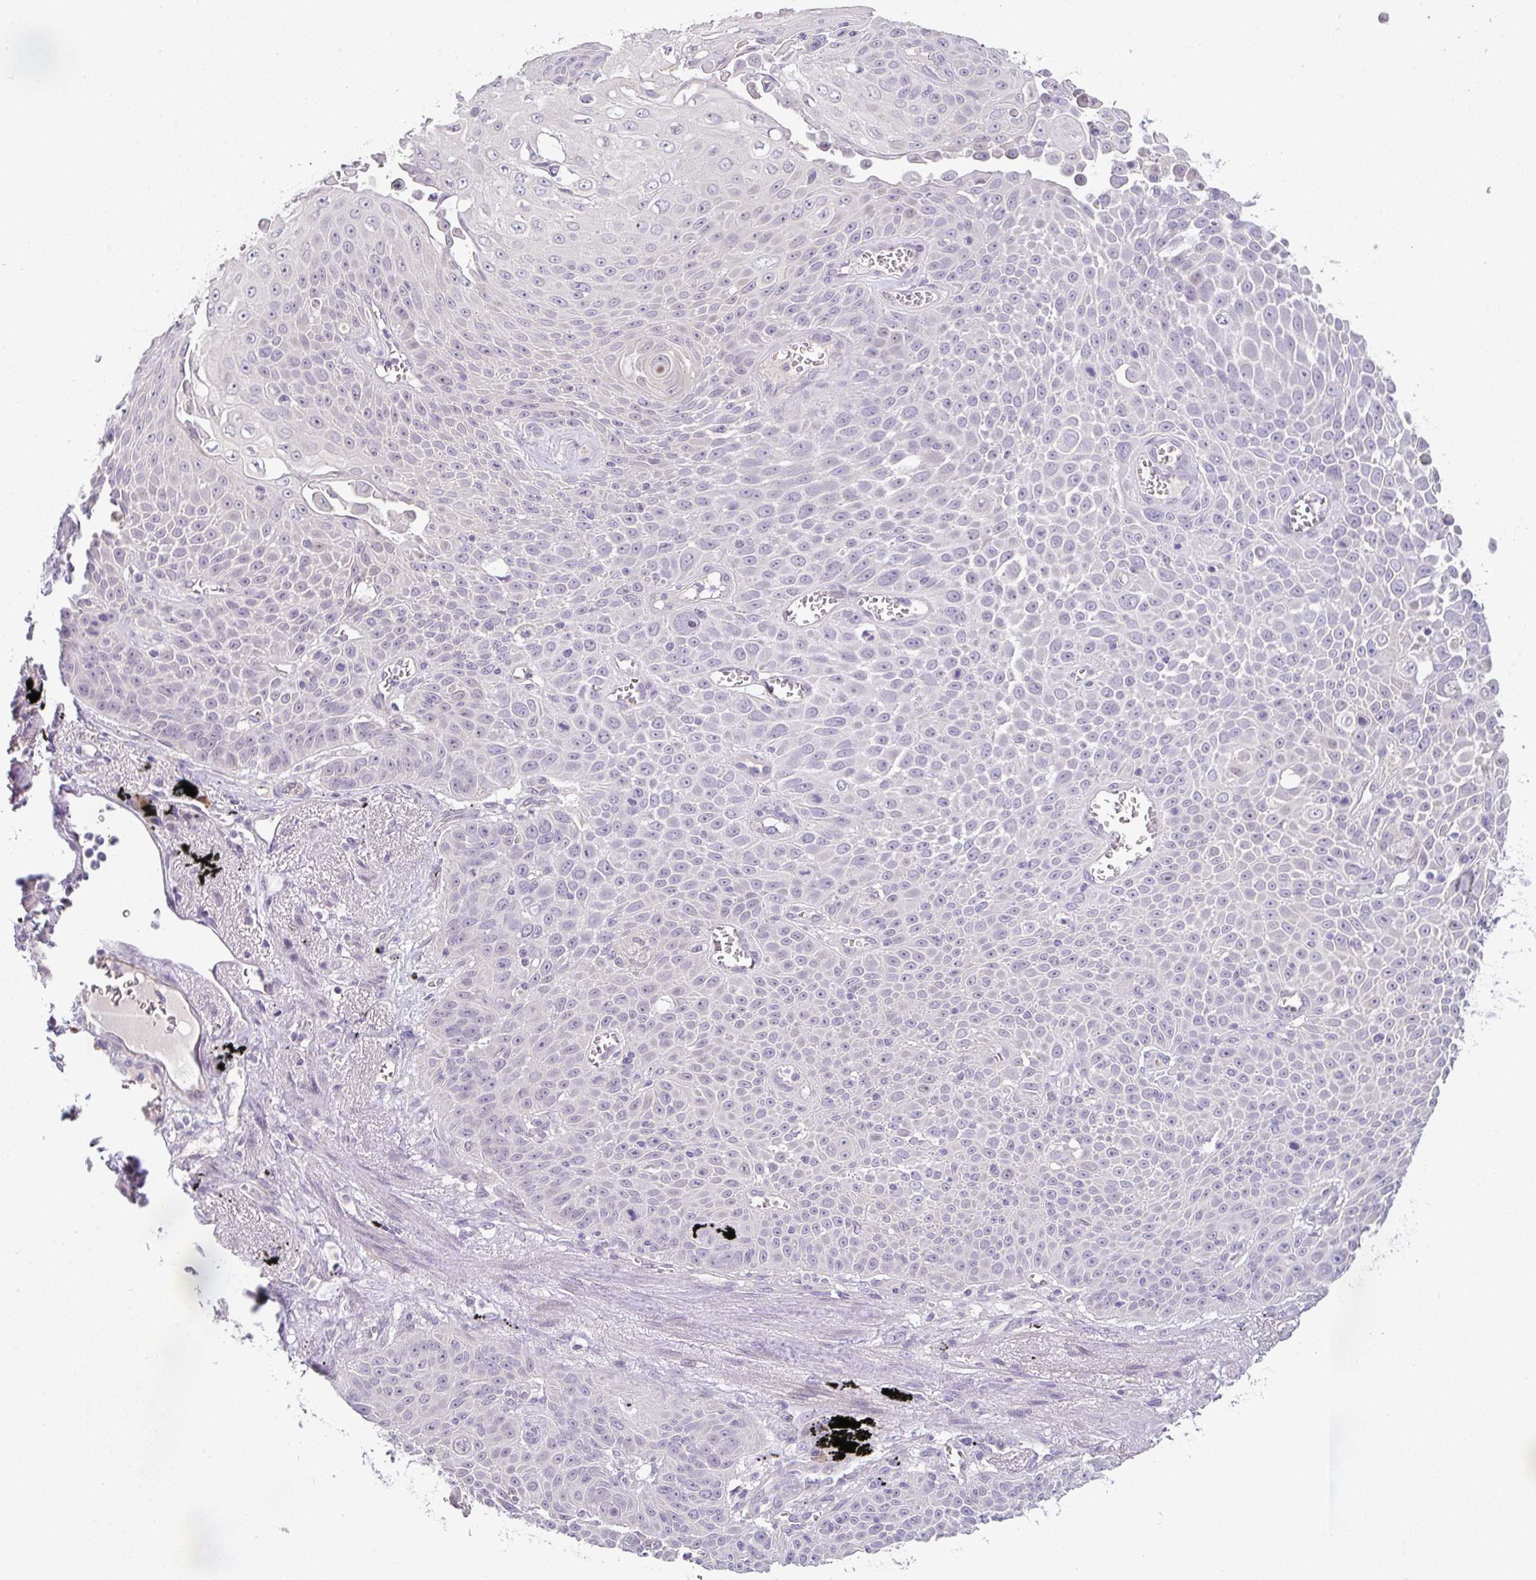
{"staining": {"intensity": "negative", "quantity": "none", "location": "none"}, "tissue": "lung cancer", "cell_type": "Tumor cells", "image_type": "cancer", "snomed": [{"axis": "morphology", "description": "Squamous cell carcinoma, NOS"}, {"axis": "morphology", "description": "Squamous cell carcinoma, metastatic, NOS"}, {"axis": "topography", "description": "Lymph node"}, {"axis": "topography", "description": "Lung"}], "caption": "The image displays no significant positivity in tumor cells of lung metastatic squamous cell carcinoma. Brightfield microscopy of immunohistochemistry stained with DAB (3,3'-diaminobenzidine) (brown) and hematoxylin (blue), captured at high magnification.", "gene": "TNFRSF10A", "patient": {"sex": "female", "age": 62}}